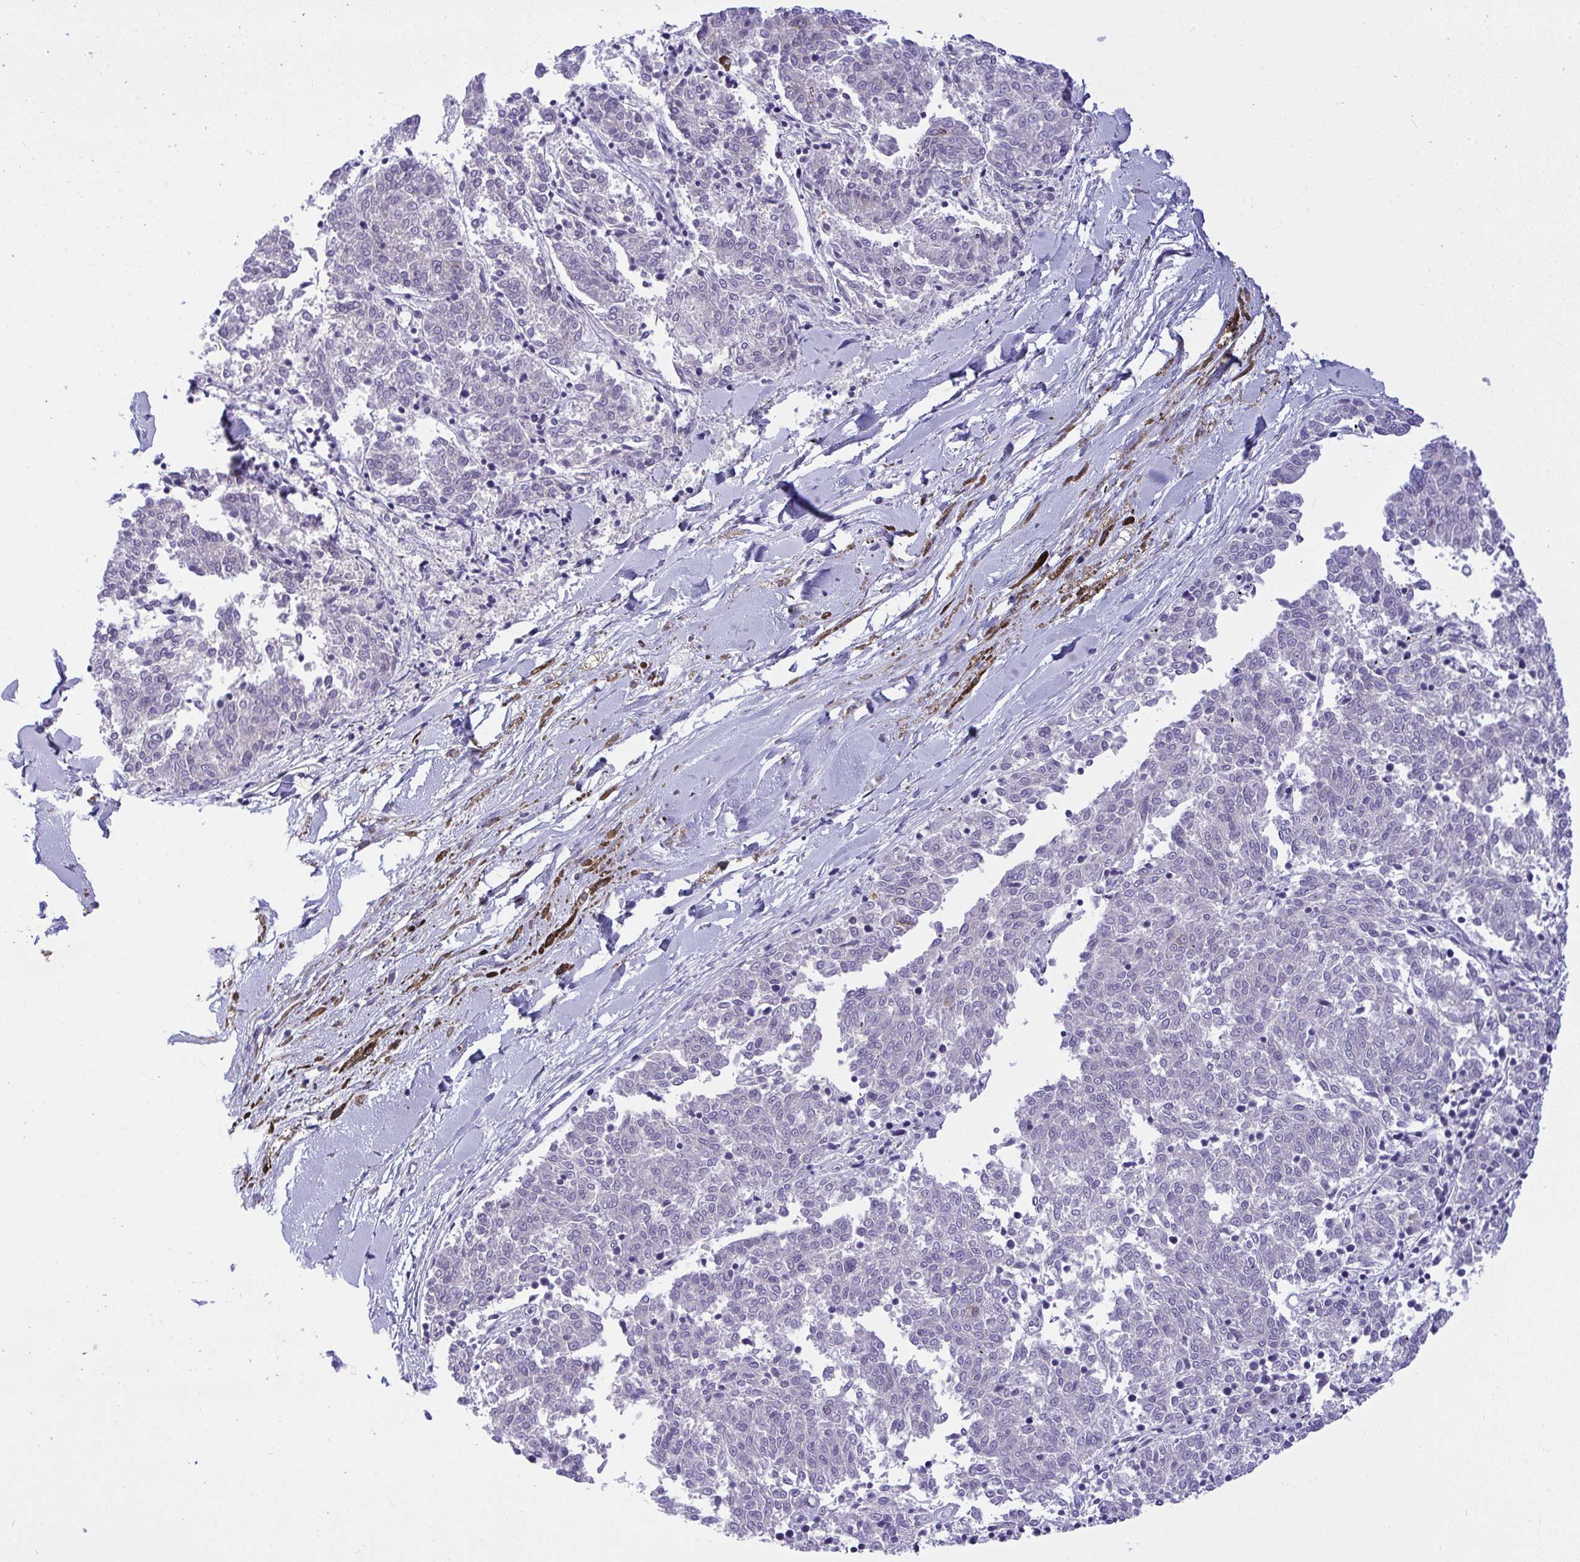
{"staining": {"intensity": "negative", "quantity": "none", "location": "none"}, "tissue": "melanoma", "cell_type": "Tumor cells", "image_type": "cancer", "snomed": [{"axis": "morphology", "description": "Malignant melanoma, NOS"}, {"axis": "topography", "description": "Skin"}], "caption": "Immunohistochemical staining of malignant melanoma exhibits no significant positivity in tumor cells.", "gene": "HOXD12", "patient": {"sex": "female", "age": 72}}